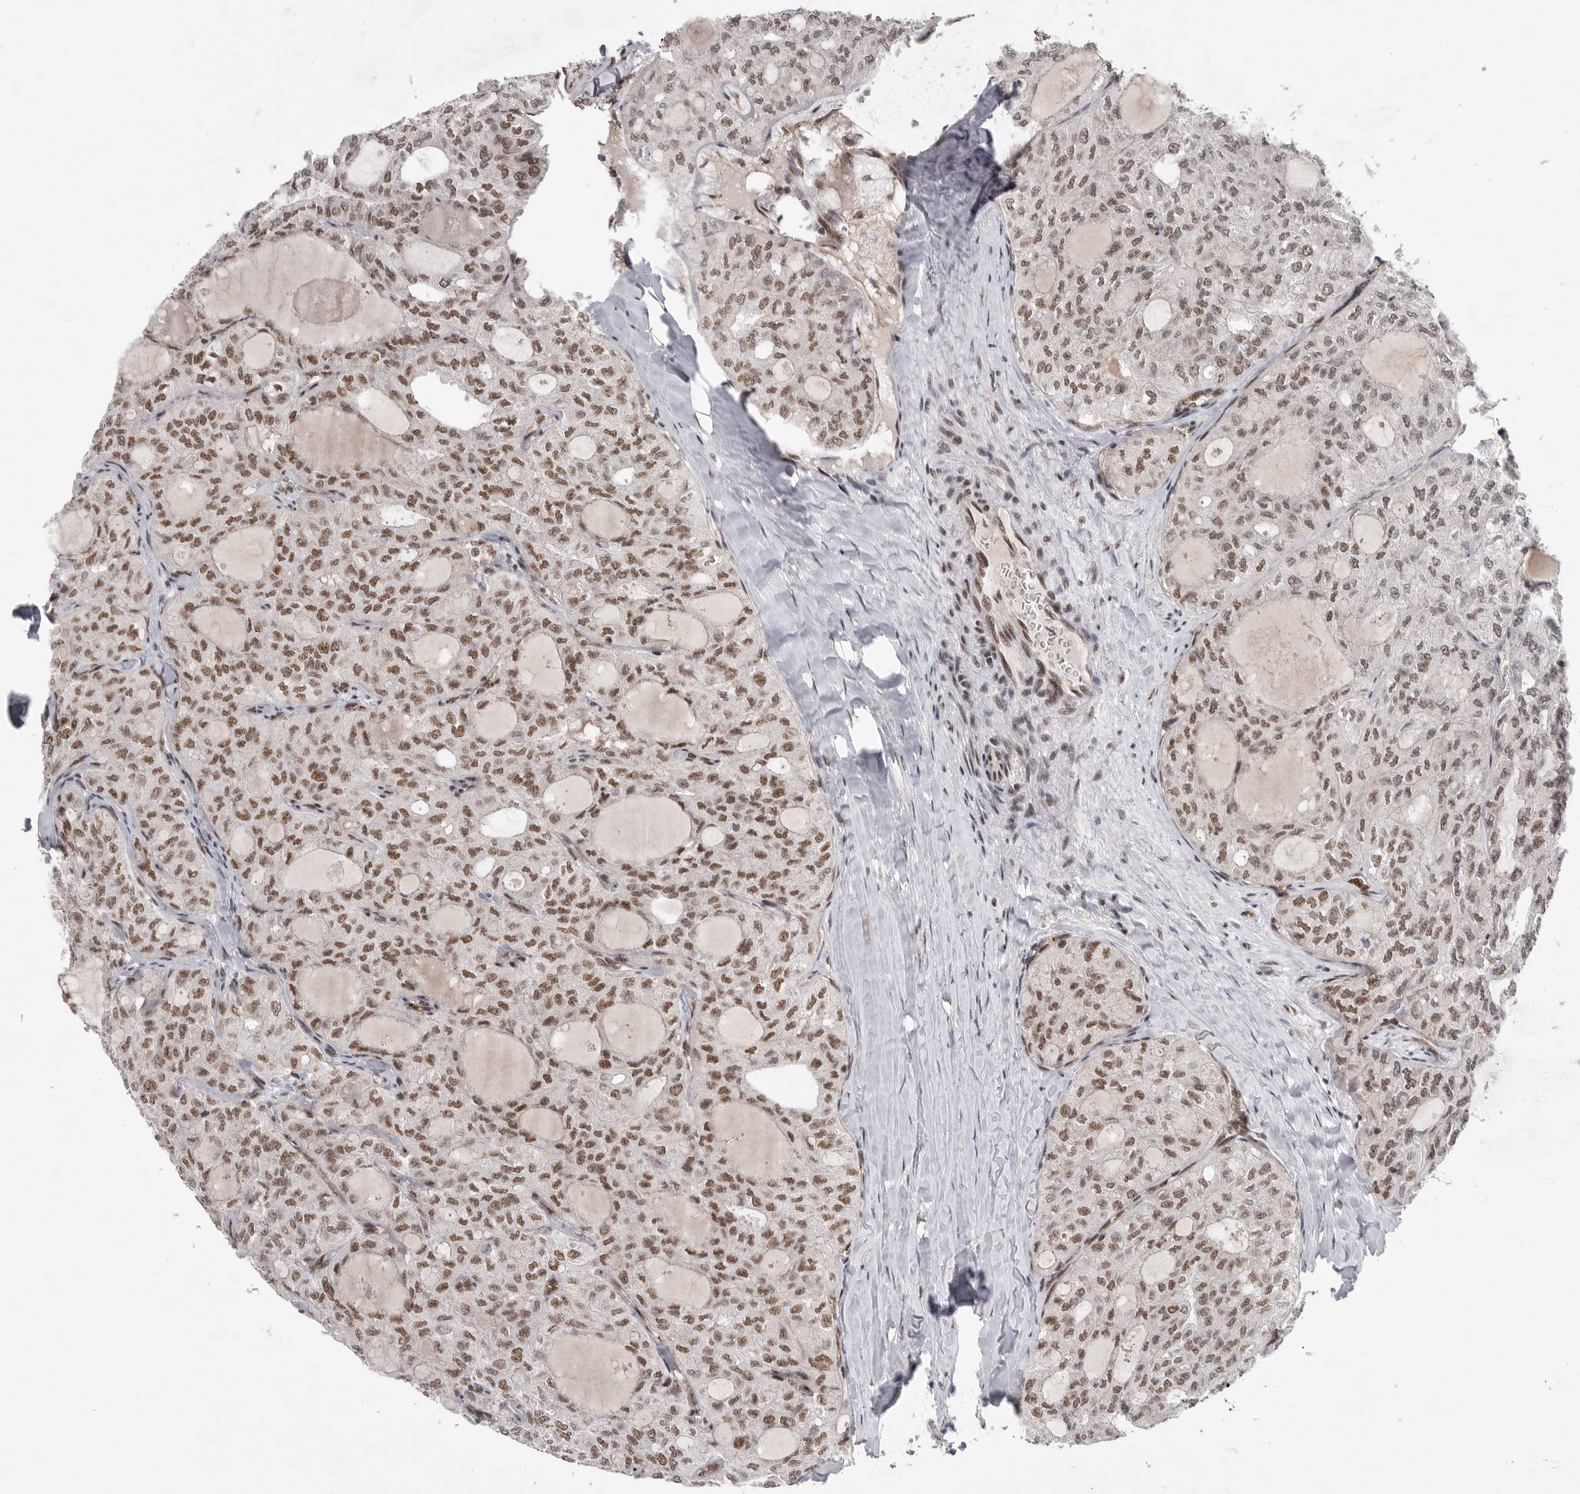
{"staining": {"intensity": "moderate", "quantity": ">75%", "location": "nuclear"}, "tissue": "thyroid cancer", "cell_type": "Tumor cells", "image_type": "cancer", "snomed": [{"axis": "morphology", "description": "Follicular adenoma carcinoma, NOS"}, {"axis": "topography", "description": "Thyroid gland"}], "caption": "The image shows staining of thyroid follicular adenoma carcinoma, revealing moderate nuclear protein expression (brown color) within tumor cells.", "gene": "PPP1R8", "patient": {"sex": "male", "age": 75}}